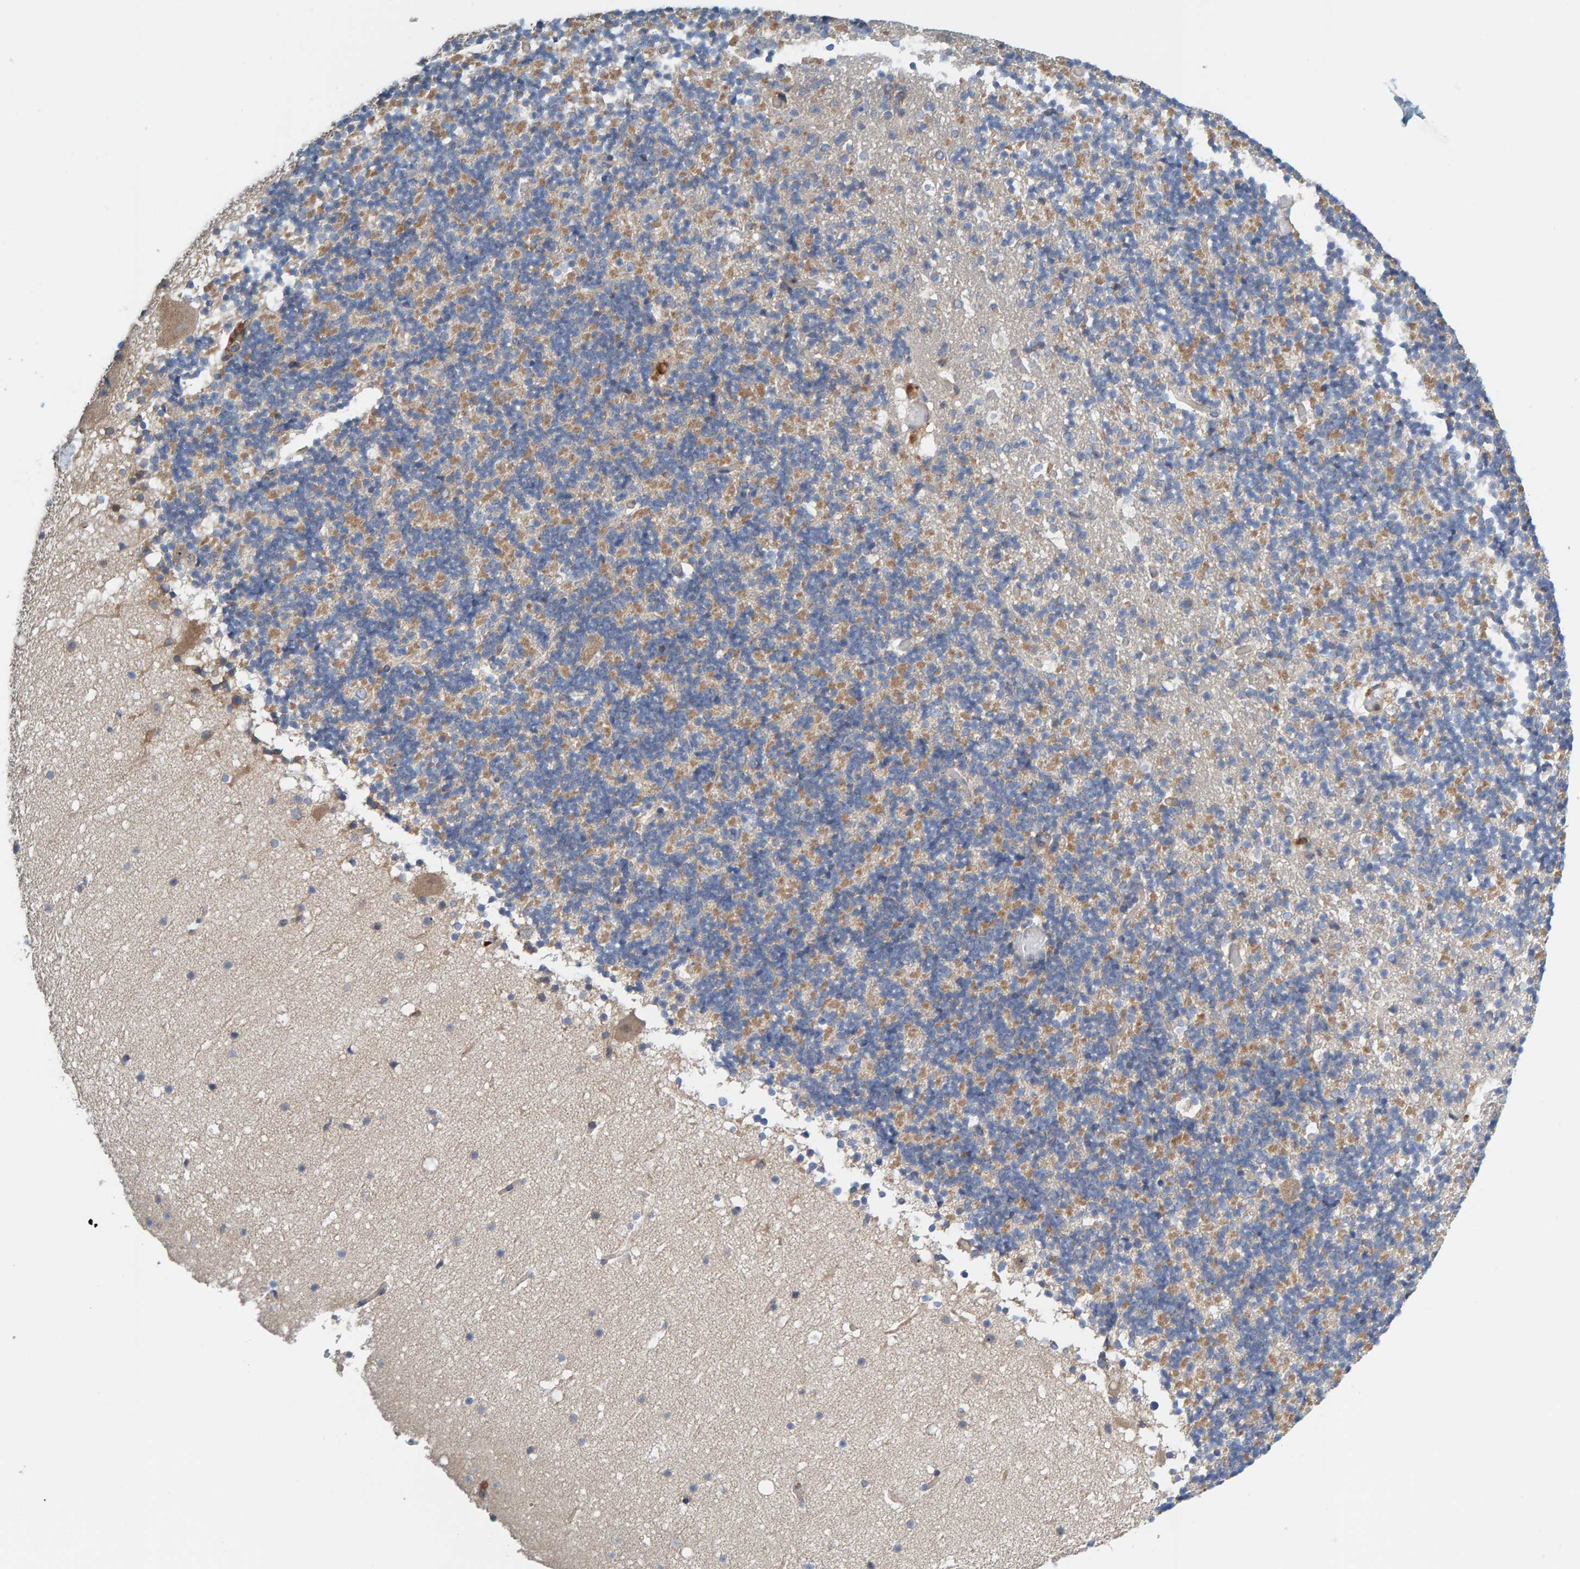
{"staining": {"intensity": "weak", "quantity": "25%-75%", "location": "cytoplasmic/membranous"}, "tissue": "cerebellum", "cell_type": "Cells in granular layer", "image_type": "normal", "snomed": [{"axis": "morphology", "description": "Normal tissue, NOS"}, {"axis": "topography", "description": "Cerebellum"}], "caption": "Immunohistochemical staining of normal cerebellum demonstrates low levels of weak cytoplasmic/membranous staining in approximately 25%-75% of cells in granular layer. Immunohistochemistry stains the protein of interest in brown and the nuclei are stained blue.", "gene": "CCM2", "patient": {"sex": "male", "age": 57}}